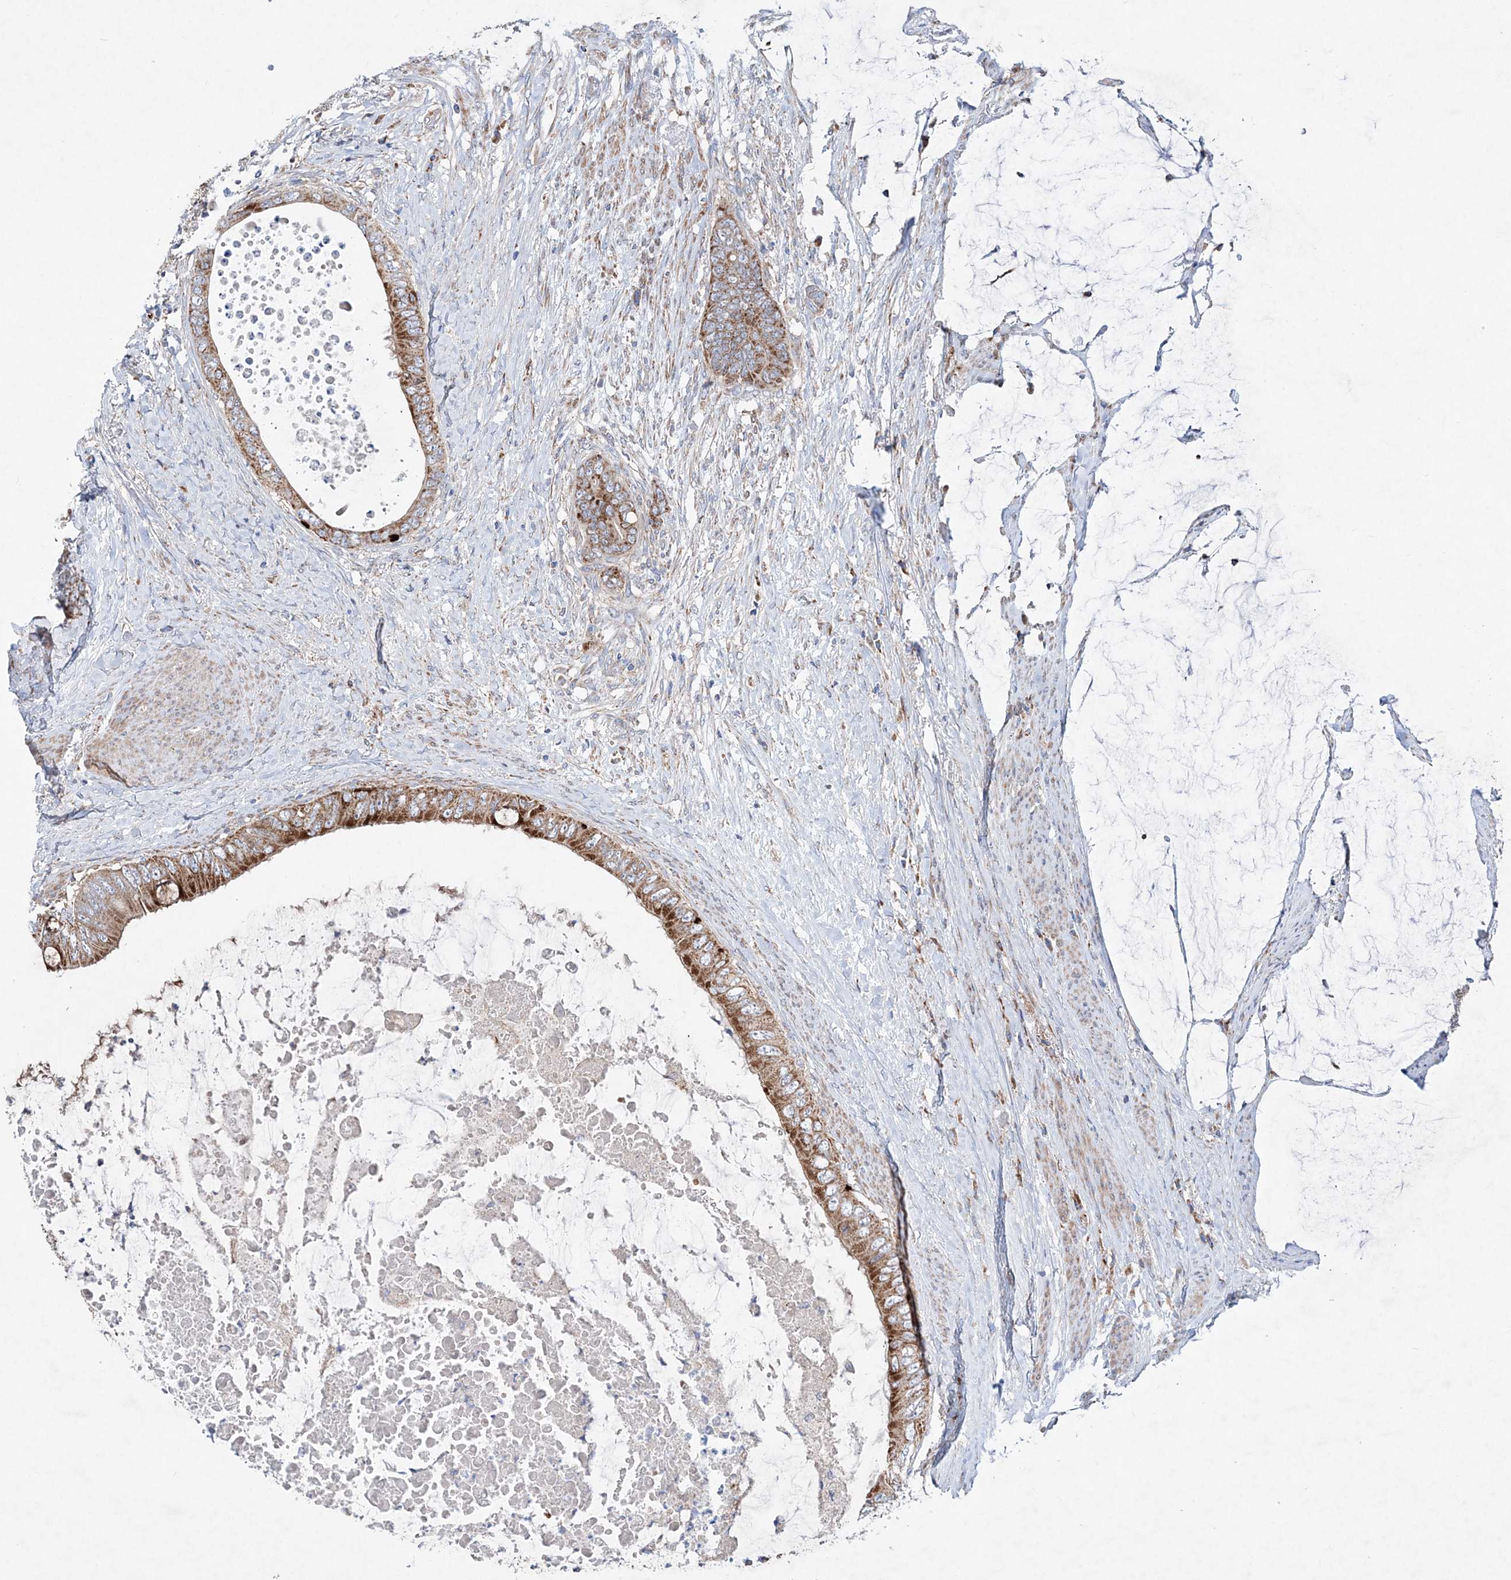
{"staining": {"intensity": "strong", "quantity": ">75%", "location": "cytoplasmic/membranous"}, "tissue": "colorectal cancer", "cell_type": "Tumor cells", "image_type": "cancer", "snomed": [{"axis": "morphology", "description": "Normal tissue, NOS"}, {"axis": "morphology", "description": "Adenocarcinoma, NOS"}, {"axis": "topography", "description": "Rectum"}, {"axis": "topography", "description": "Peripheral nerve tissue"}], "caption": "Strong cytoplasmic/membranous staining is present in about >75% of tumor cells in colorectal adenocarcinoma.", "gene": "NGLY1", "patient": {"sex": "female", "age": 77}}